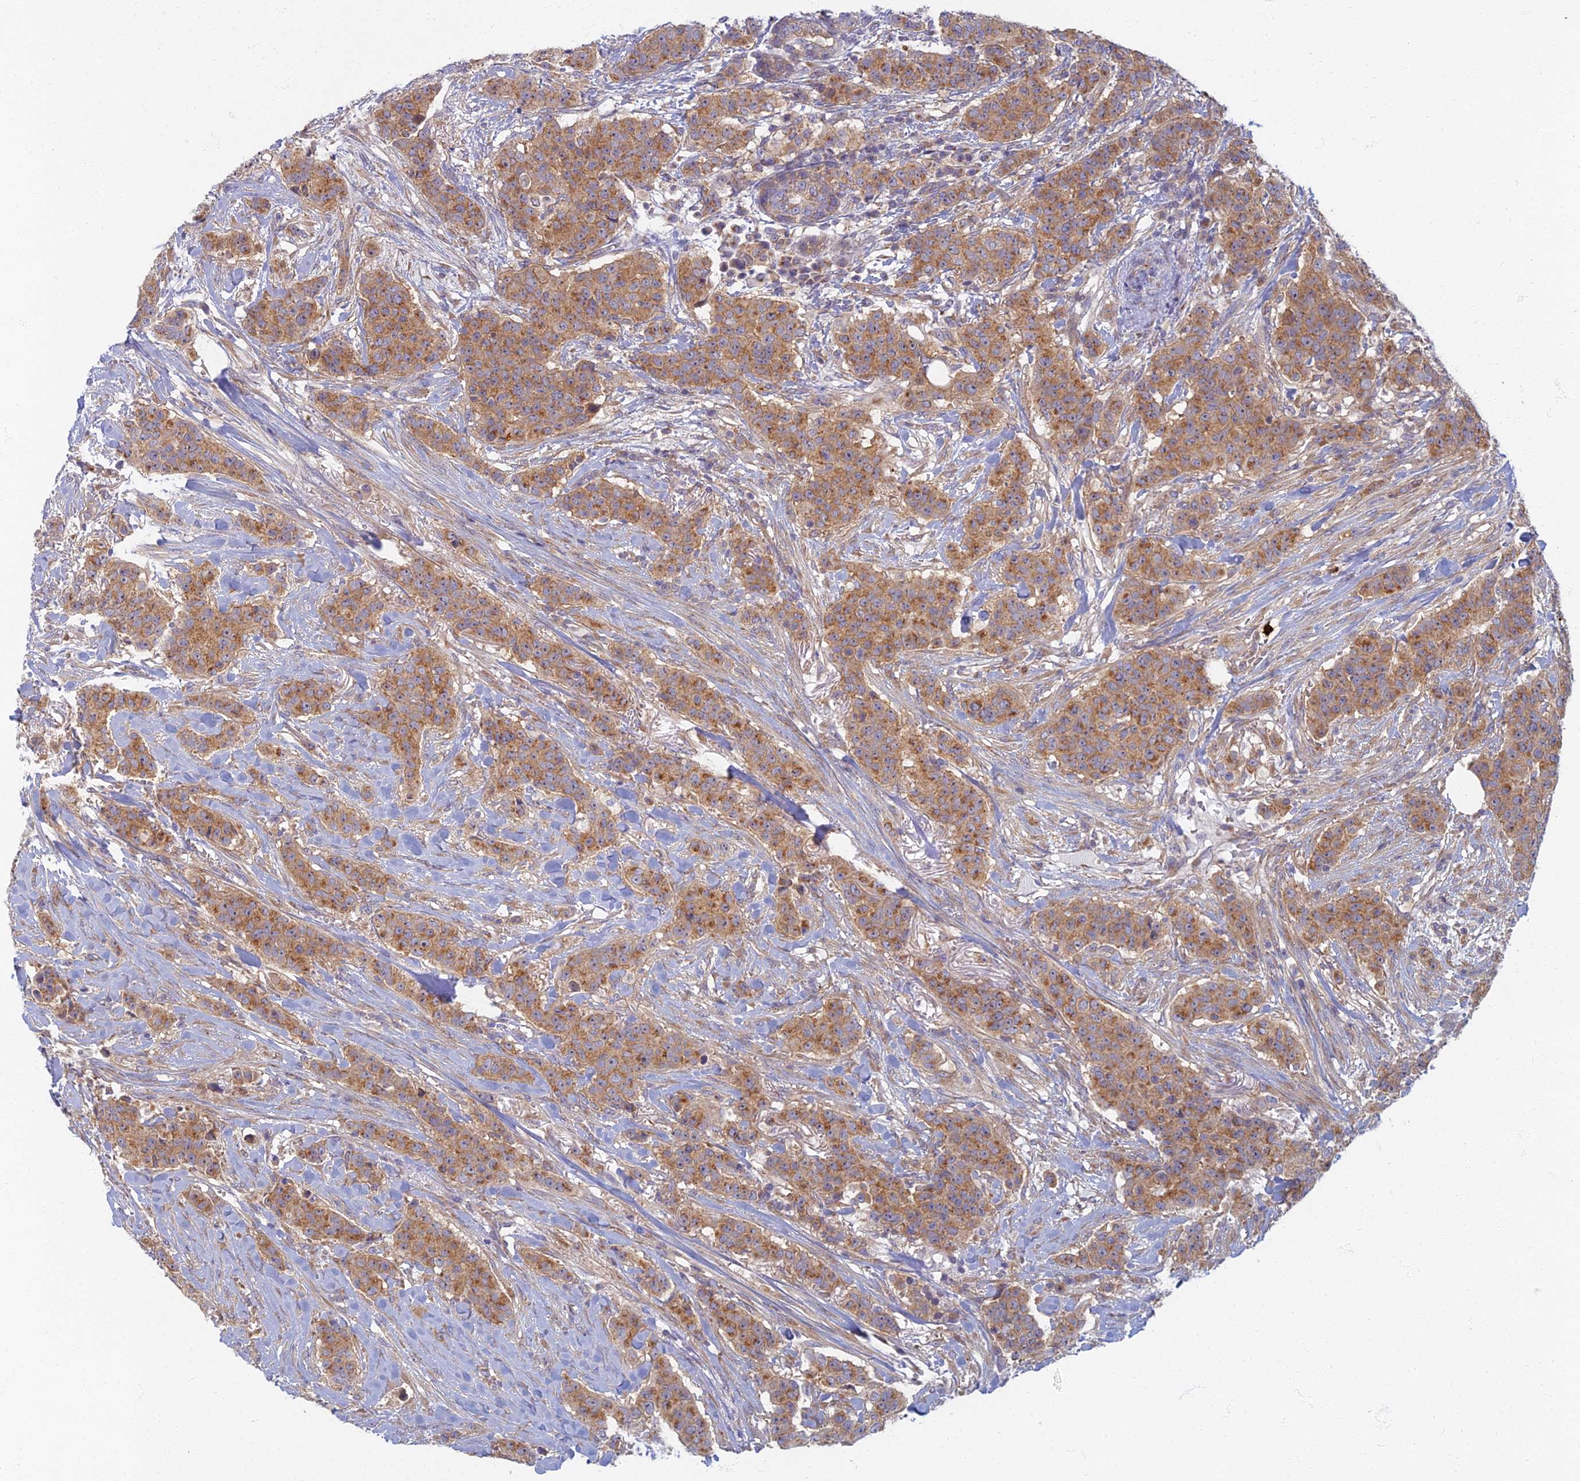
{"staining": {"intensity": "moderate", "quantity": ">75%", "location": "cytoplasmic/membranous"}, "tissue": "breast cancer", "cell_type": "Tumor cells", "image_type": "cancer", "snomed": [{"axis": "morphology", "description": "Duct carcinoma"}, {"axis": "topography", "description": "Breast"}], "caption": "Brown immunohistochemical staining in human breast cancer (invasive ductal carcinoma) displays moderate cytoplasmic/membranous expression in approximately >75% of tumor cells. The staining was performed using DAB to visualize the protein expression in brown, while the nuclei were stained in blue with hematoxylin (Magnification: 20x).", "gene": "PROX2", "patient": {"sex": "female", "age": 40}}